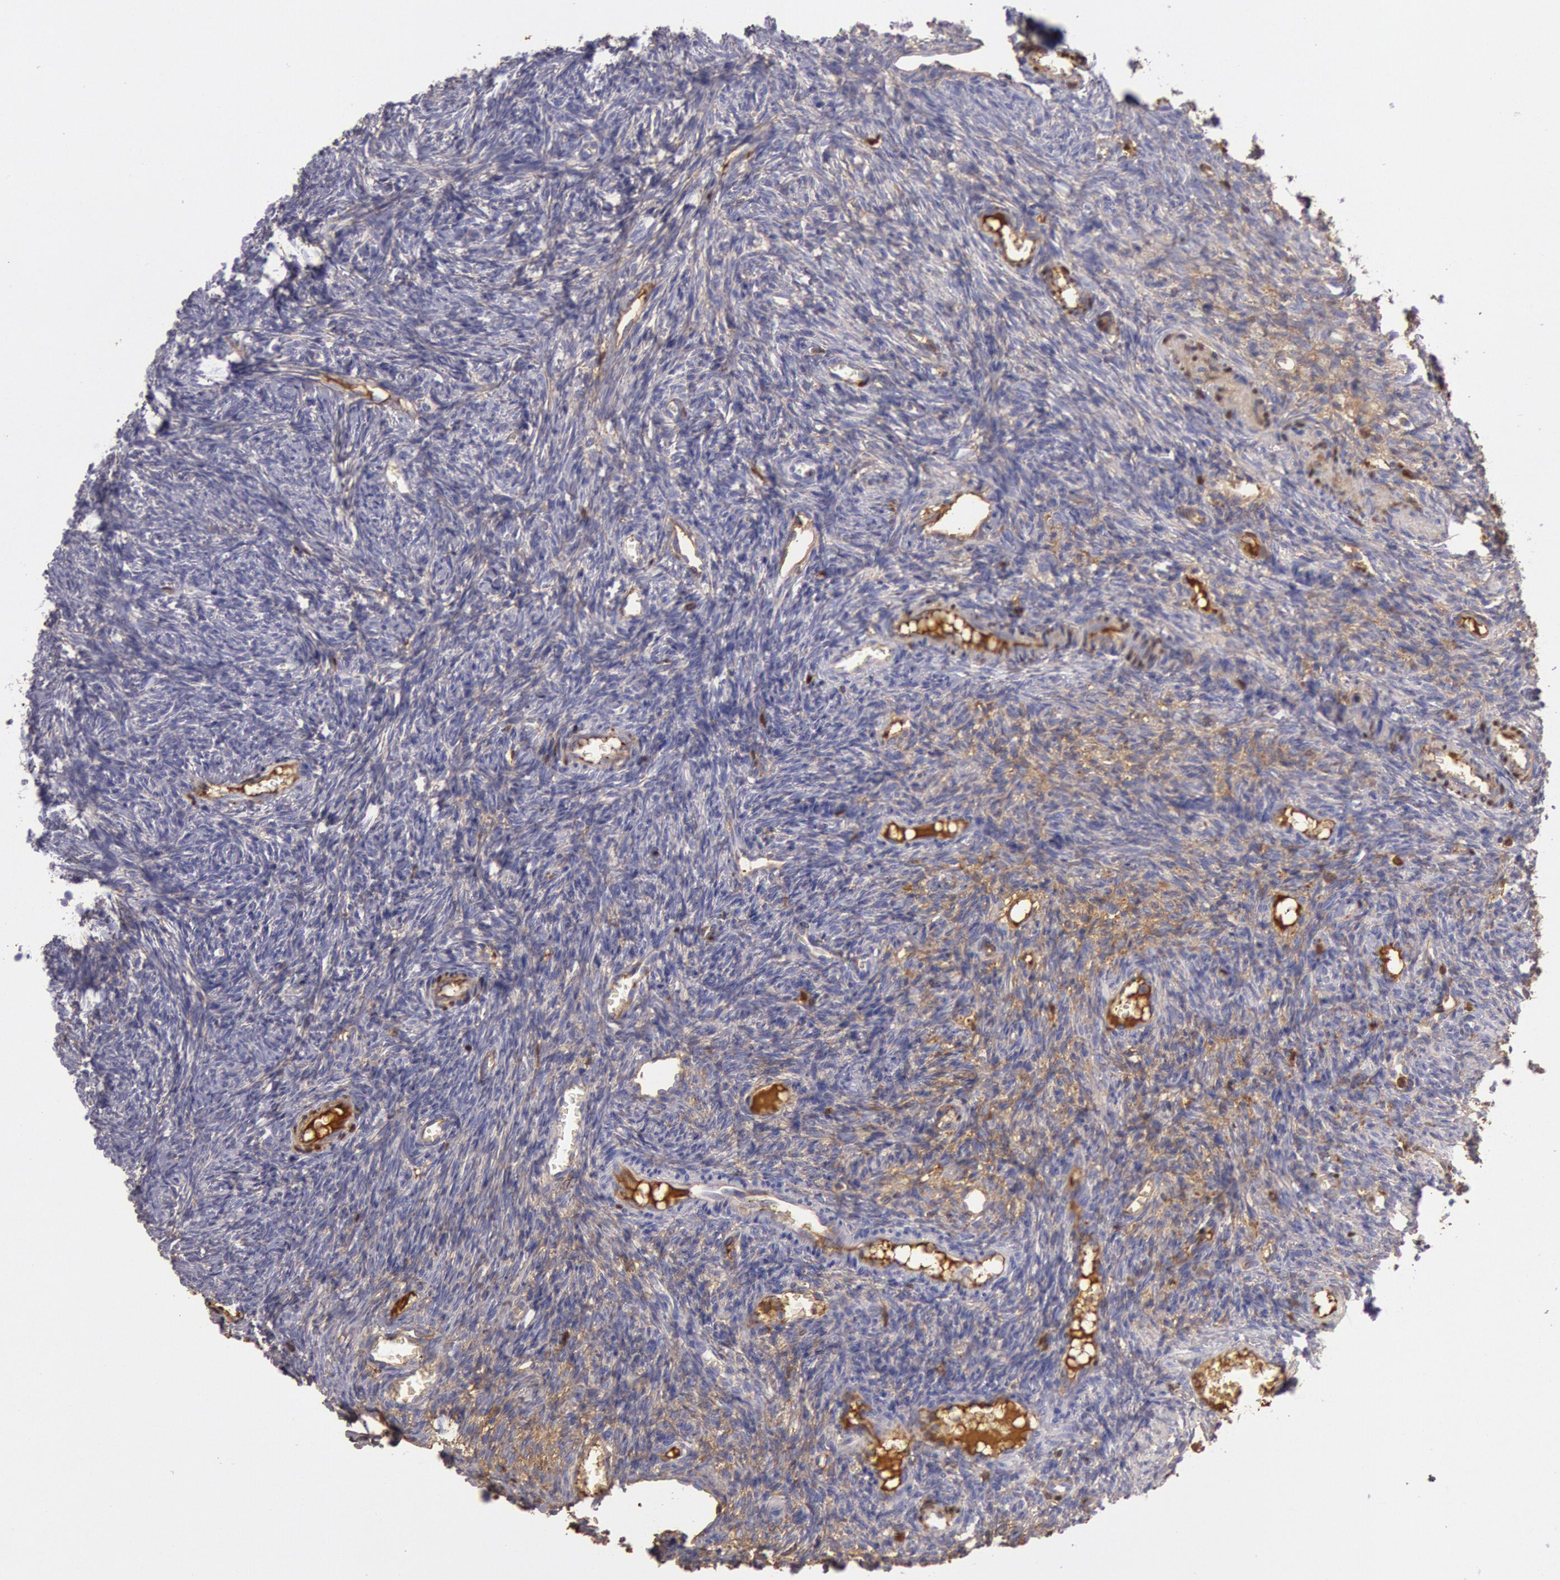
{"staining": {"intensity": "weak", "quantity": "25%-75%", "location": "cytoplasmic/membranous"}, "tissue": "ovary", "cell_type": "Follicle cells", "image_type": "normal", "snomed": [{"axis": "morphology", "description": "Normal tissue, NOS"}, {"axis": "topography", "description": "Ovary"}], "caption": "Weak cytoplasmic/membranous protein staining is present in about 25%-75% of follicle cells in ovary. (Brightfield microscopy of DAB IHC at high magnification).", "gene": "IGHG1", "patient": {"sex": "female", "age": 27}}